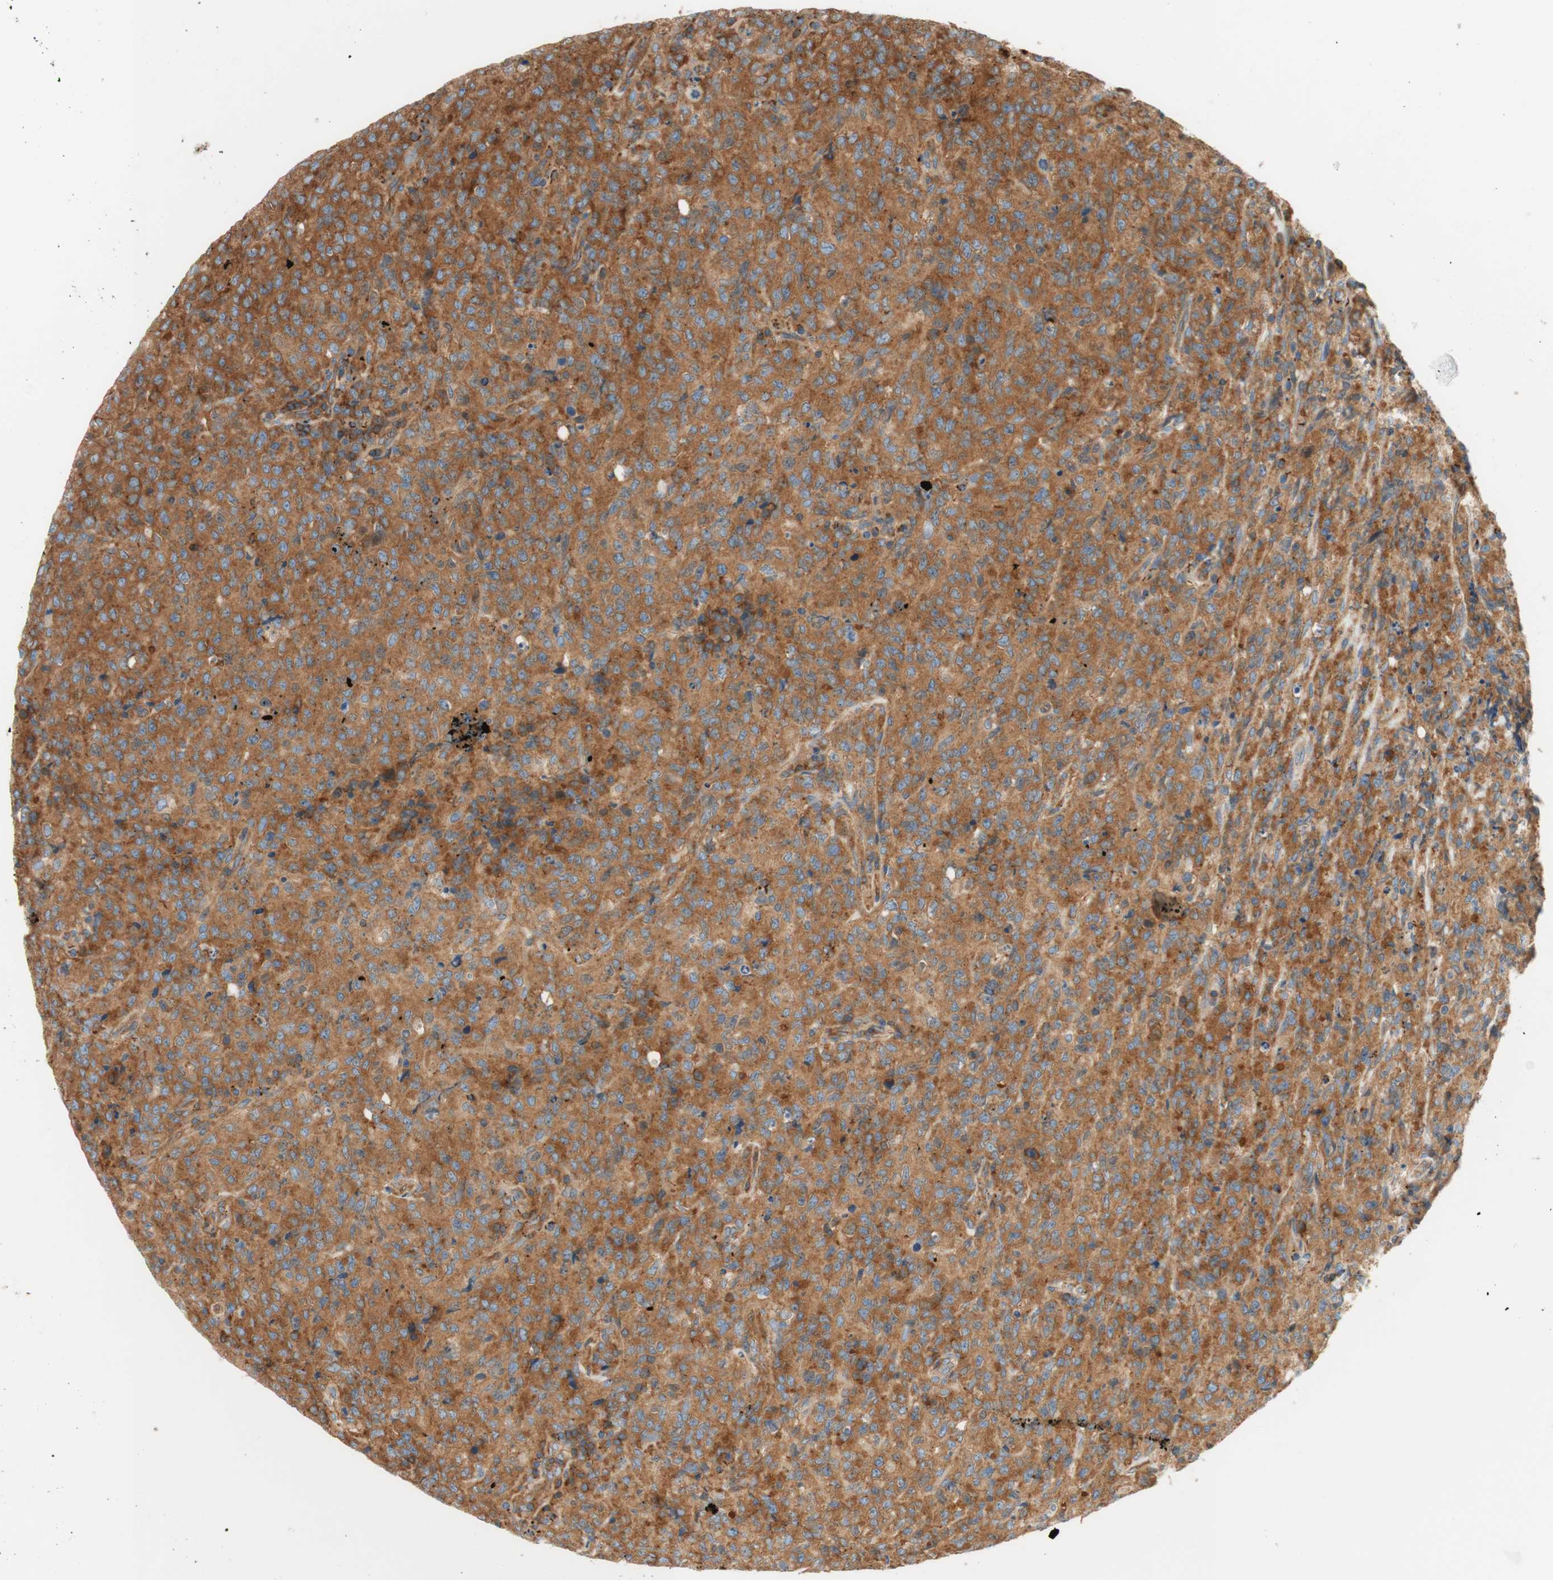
{"staining": {"intensity": "strong", "quantity": ">75%", "location": "cytoplasmic/membranous"}, "tissue": "lymphoma", "cell_type": "Tumor cells", "image_type": "cancer", "snomed": [{"axis": "morphology", "description": "Malignant lymphoma, non-Hodgkin's type, High grade"}, {"axis": "topography", "description": "Tonsil"}], "caption": "The micrograph shows immunohistochemical staining of high-grade malignant lymphoma, non-Hodgkin's type. There is strong cytoplasmic/membranous staining is seen in about >75% of tumor cells. (IHC, brightfield microscopy, high magnification).", "gene": "VPS26A", "patient": {"sex": "female", "age": 36}}